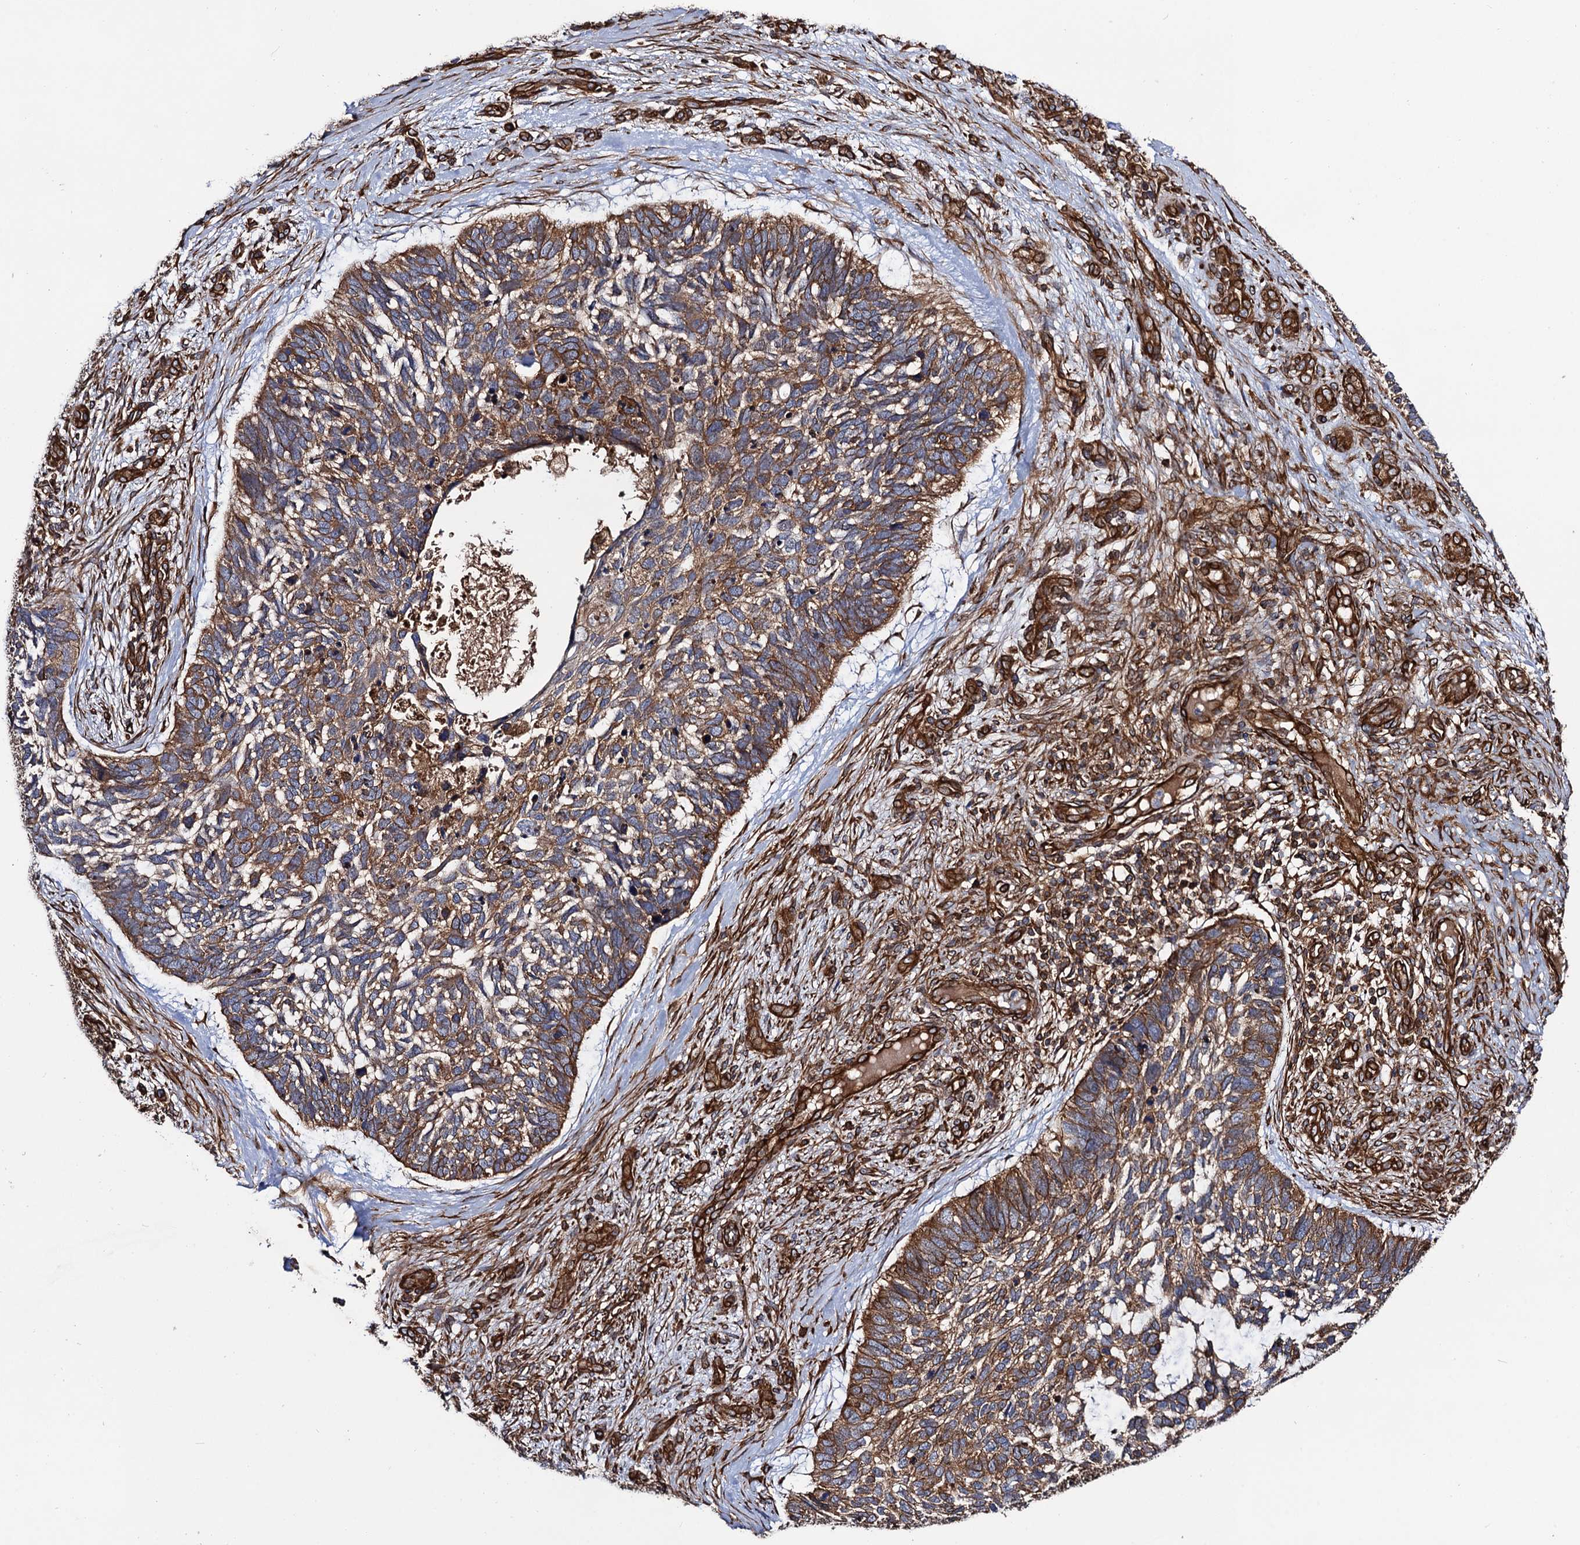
{"staining": {"intensity": "moderate", "quantity": ">75%", "location": "cytoplasmic/membranous"}, "tissue": "skin cancer", "cell_type": "Tumor cells", "image_type": "cancer", "snomed": [{"axis": "morphology", "description": "Basal cell carcinoma"}, {"axis": "topography", "description": "Skin"}], "caption": "A high-resolution photomicrograph shows IHC staining of skin cancer (basal cell carcinoma), which demonstrates moderate cytoplasmic/membranous expression in approximately >75% of tumor cells. (Stains: DAB in brown, nuclei in blue, Microscopy: brightfield microscopy at high magnification).", "gene": "CIP2A", "patient": {"sex": "male", "age": 88}}